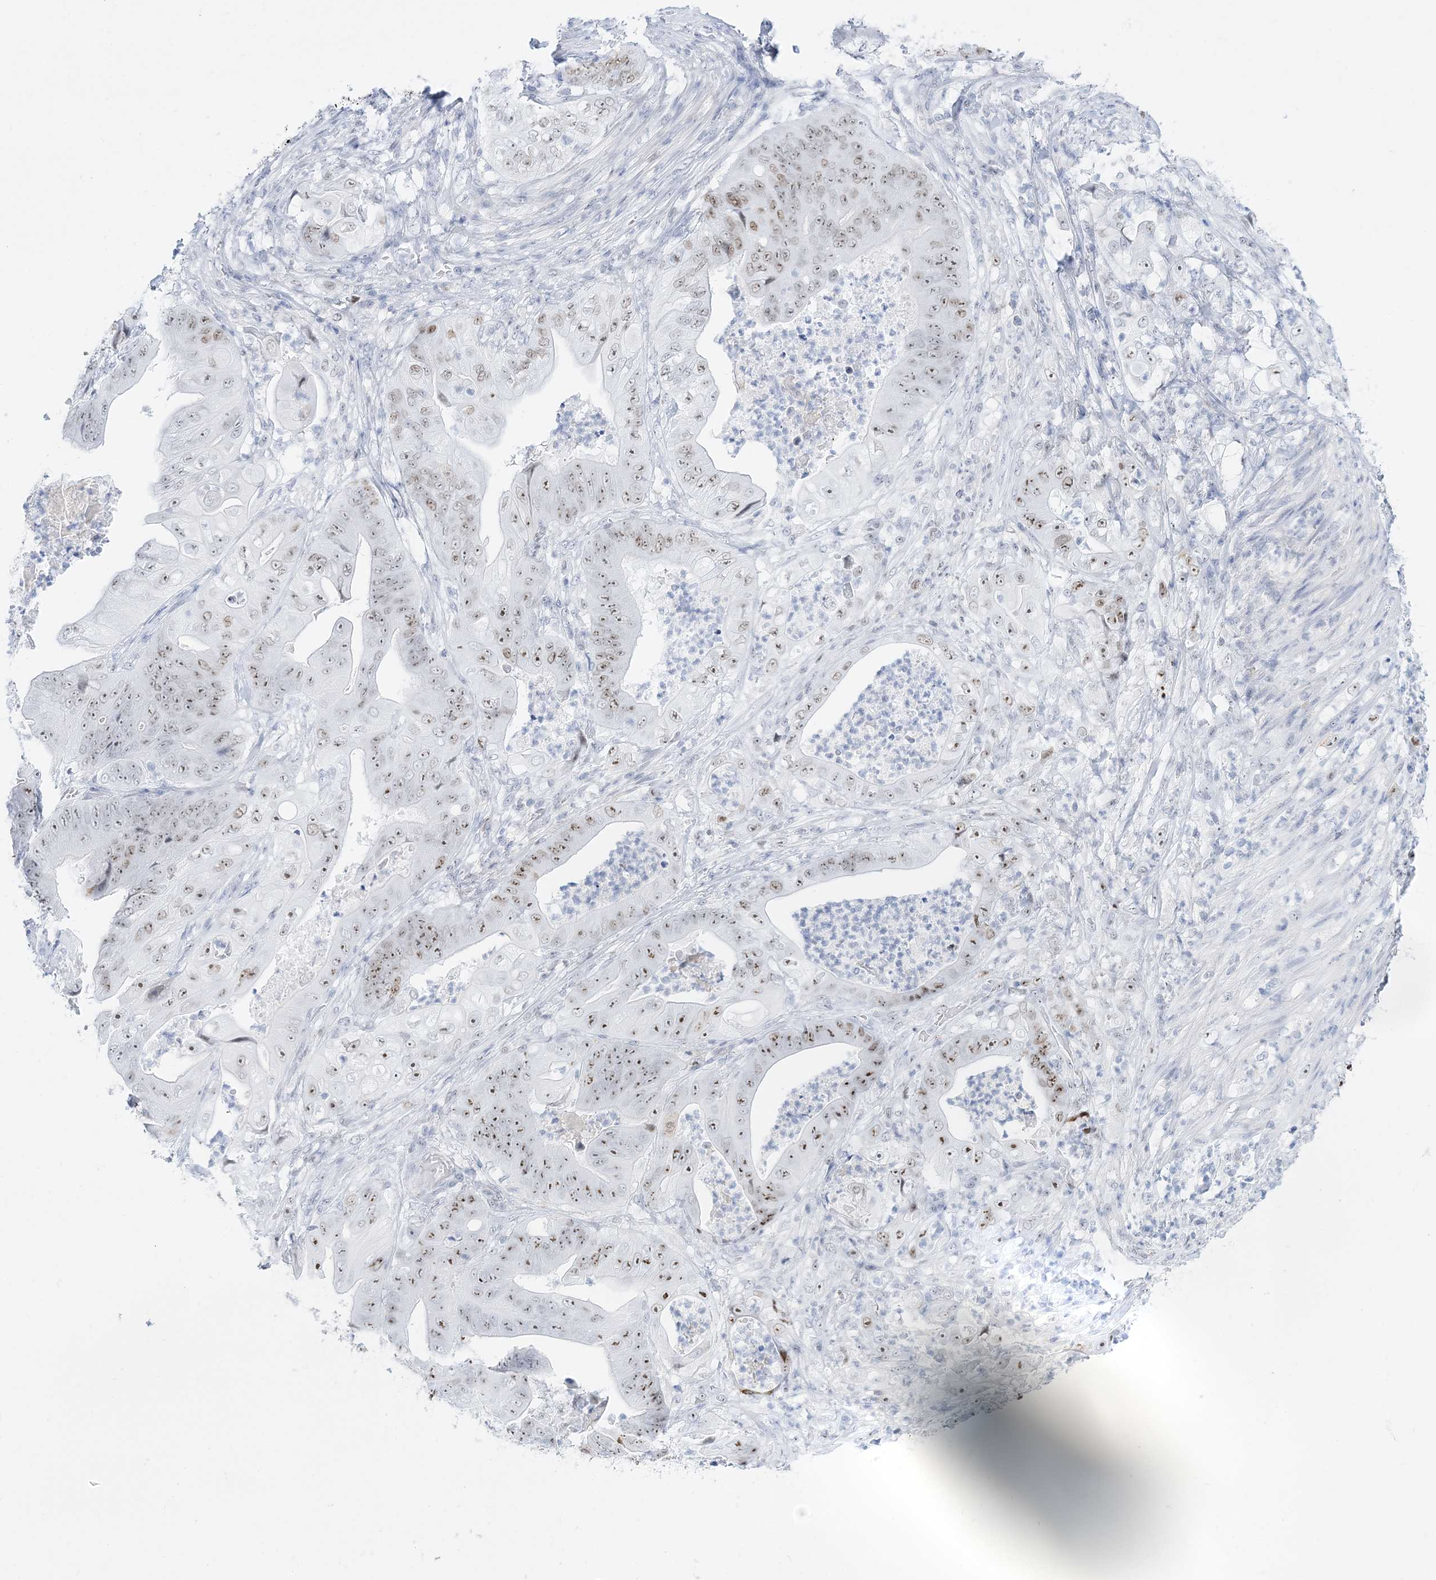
{"staining": {"intensity": "moderate", "quantity": ">75%", "location": "nuclear"}, "tissue": "stomach cancer", "cell_type": "Tumor cells", "image_type": "cancer", "snomed": [{"axis": "morphology", "description": "Adenocarcinoma, NOS"}, {"axis": "topography", "description": "Stomach"}], "caption": "Immunohistochemistry (DAB) staining of human adenocarcinoma (stomach) exhibits moderate nuclear protein staining in approximately >75% of tumor cells.", "gene": "DDX21", "patient": {"sex": "female", "age": 73}}